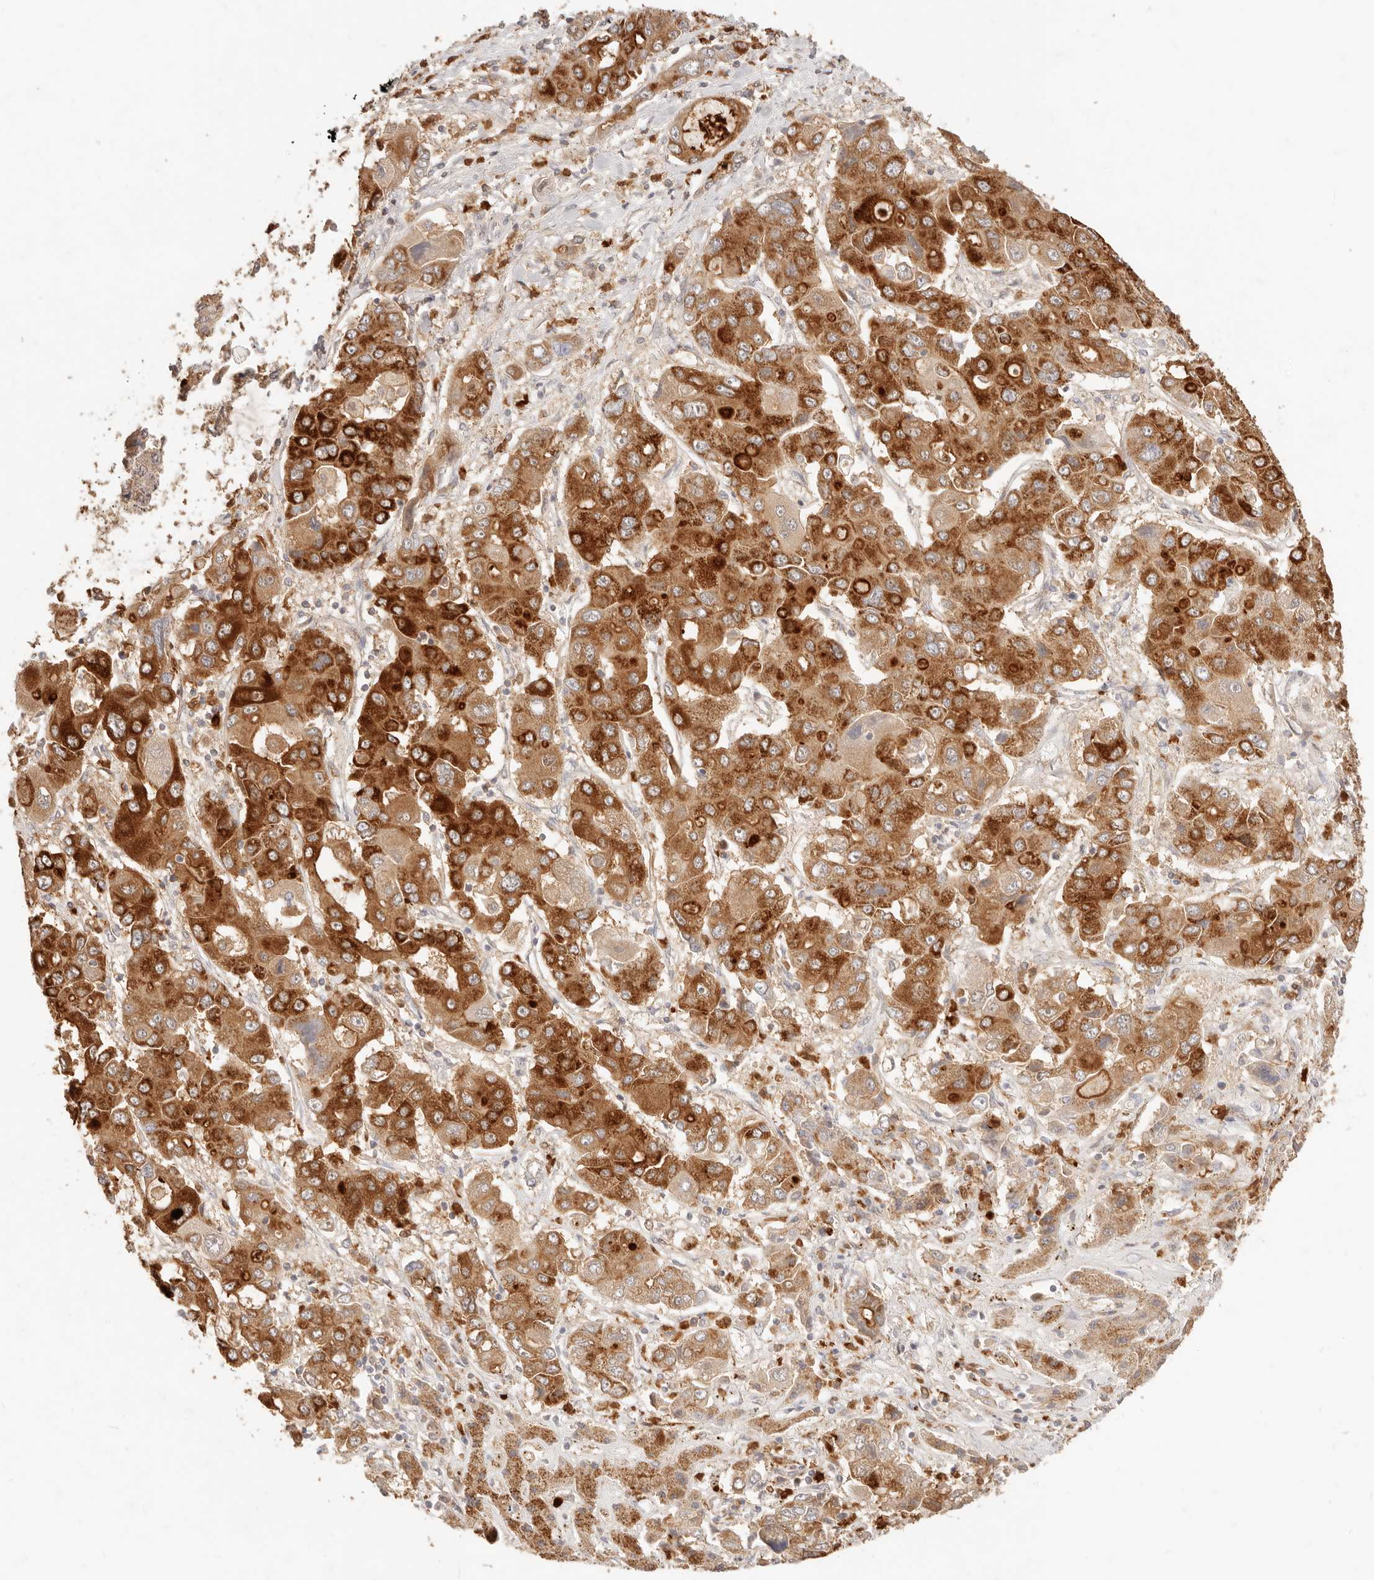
{"staining": {"intensity": "strong", "quantity": ">75%", "location": "cytoplasmic/membranous"}, "tissue": "liver cancer", "cell_type": "Tumor cells", "image_type": "cancer", "snomed": [{"axis": "morphology", "description": "Cholangiocarcinoma"}, {"axis": "topography", "description": "Liver"}], "caption": "DAB immunohistochemical staining of human cholangiocarcinoma (liver) exhibits strong cytoplasmic/membranous protein expression in approximately >75% of tumor cells. The protein is shown in brown color, while the nuclei are stained blue.", "gene": "TMTC2", "patient": {"sex": "male", "age": 67}}